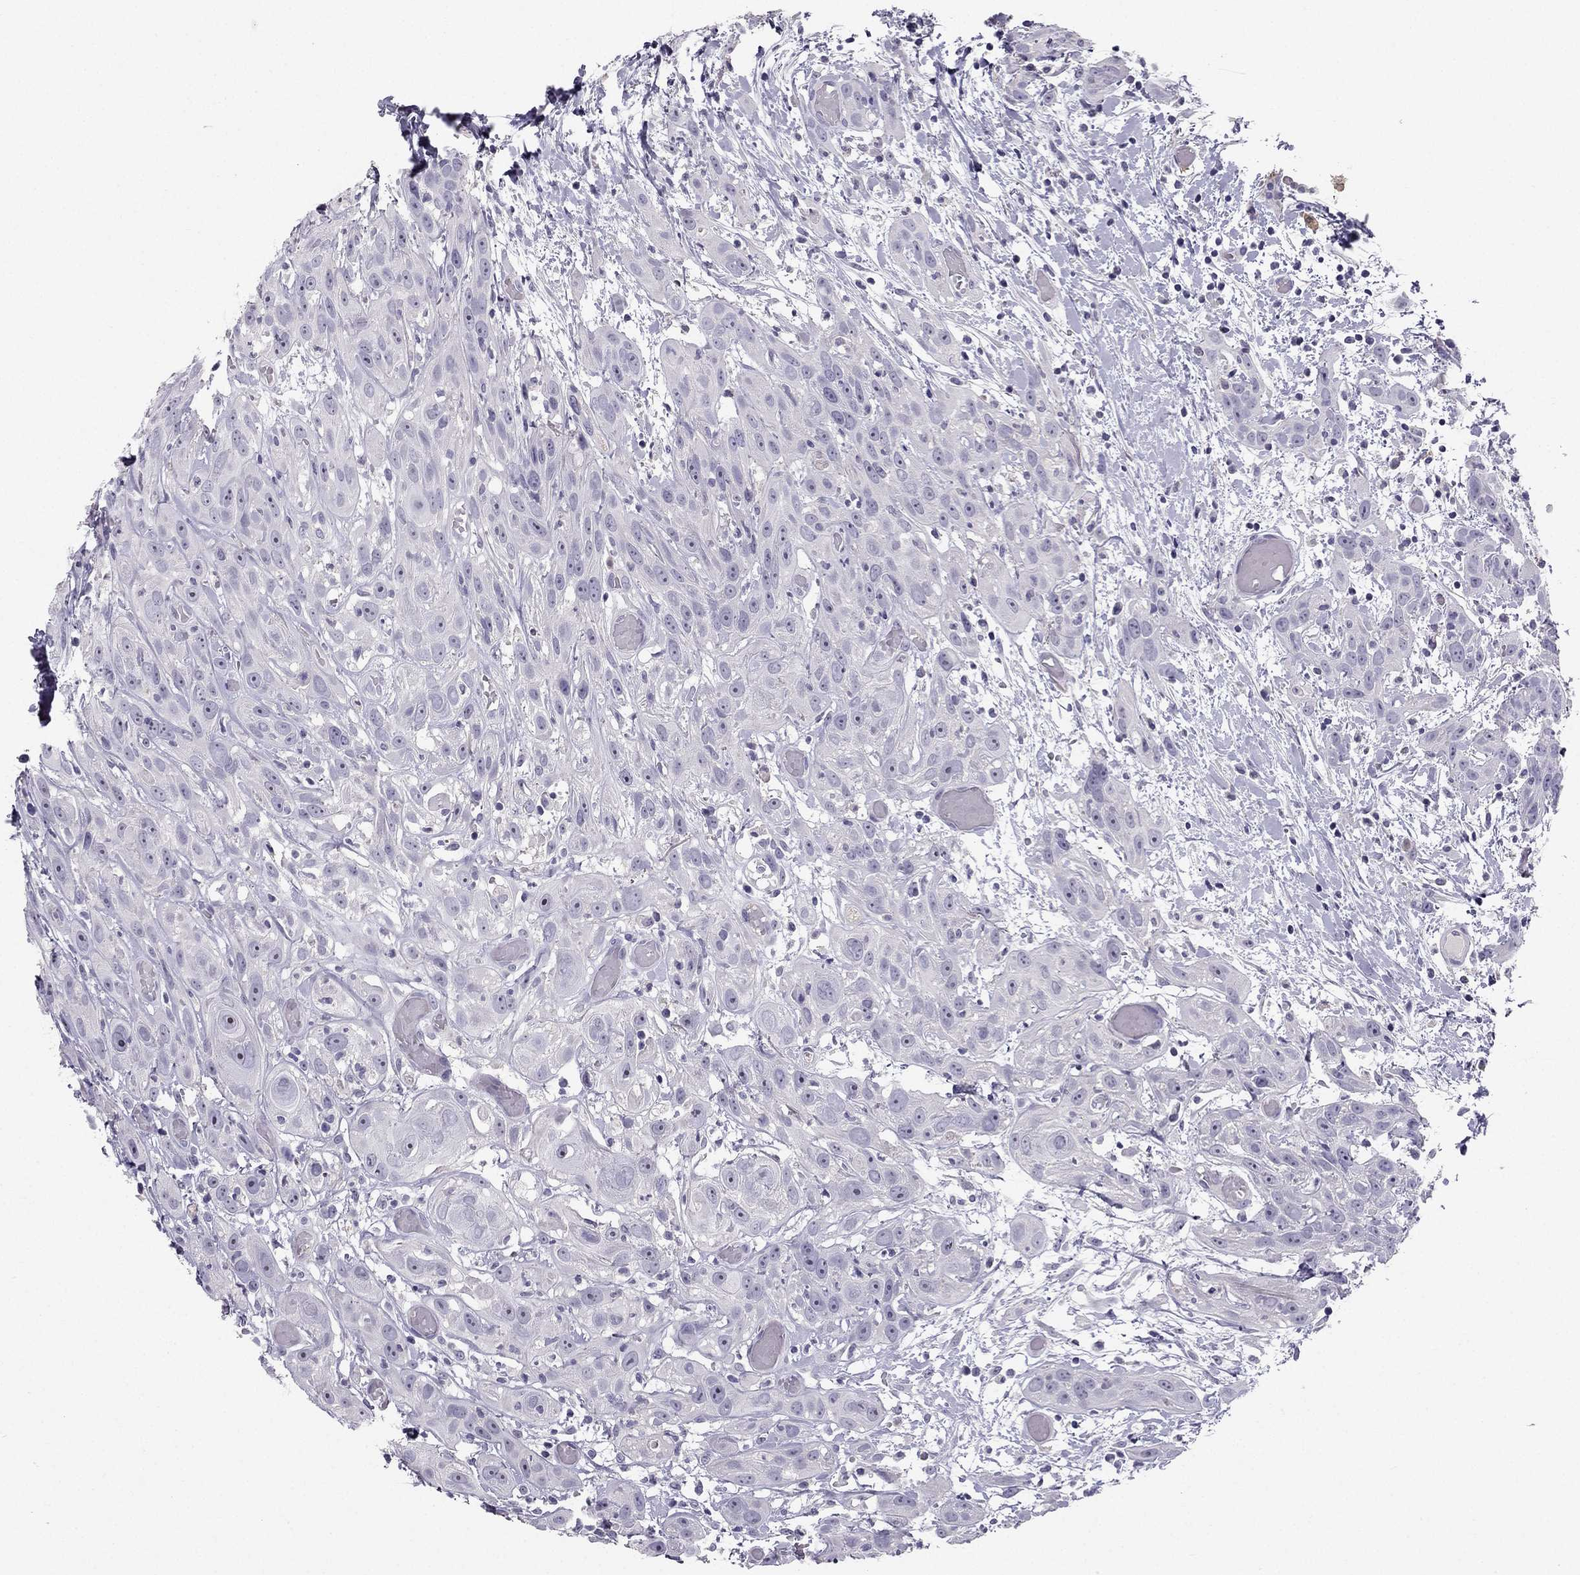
{"staining": {"intensity": "negative", "quantity": "none", "location": "none"}, "tissue": "head and neck cancer", "cell_type": "Tumor cells", "image_type": "cancer", "snomed": [{"axis": "morphology", "description": "Normal tissue, NOS"}, {"axis": "morphology", "description": "Squamous cell carcinoma, NOS"}, {"axis": "topography", "description": "Oral tissue"}, {"axis": "topography", "description": "Salivary gland"}, {"axis": "topography", "description": "Head-Neck"}], "caption": "This is a histopathology image of immunohistochemistry staining of head and neck cancer (squamous cell carcinoma), which shows no positivity in tumor cells.", "gene": "LMTK3", "patient": {"sex": "female", "age": 62}}